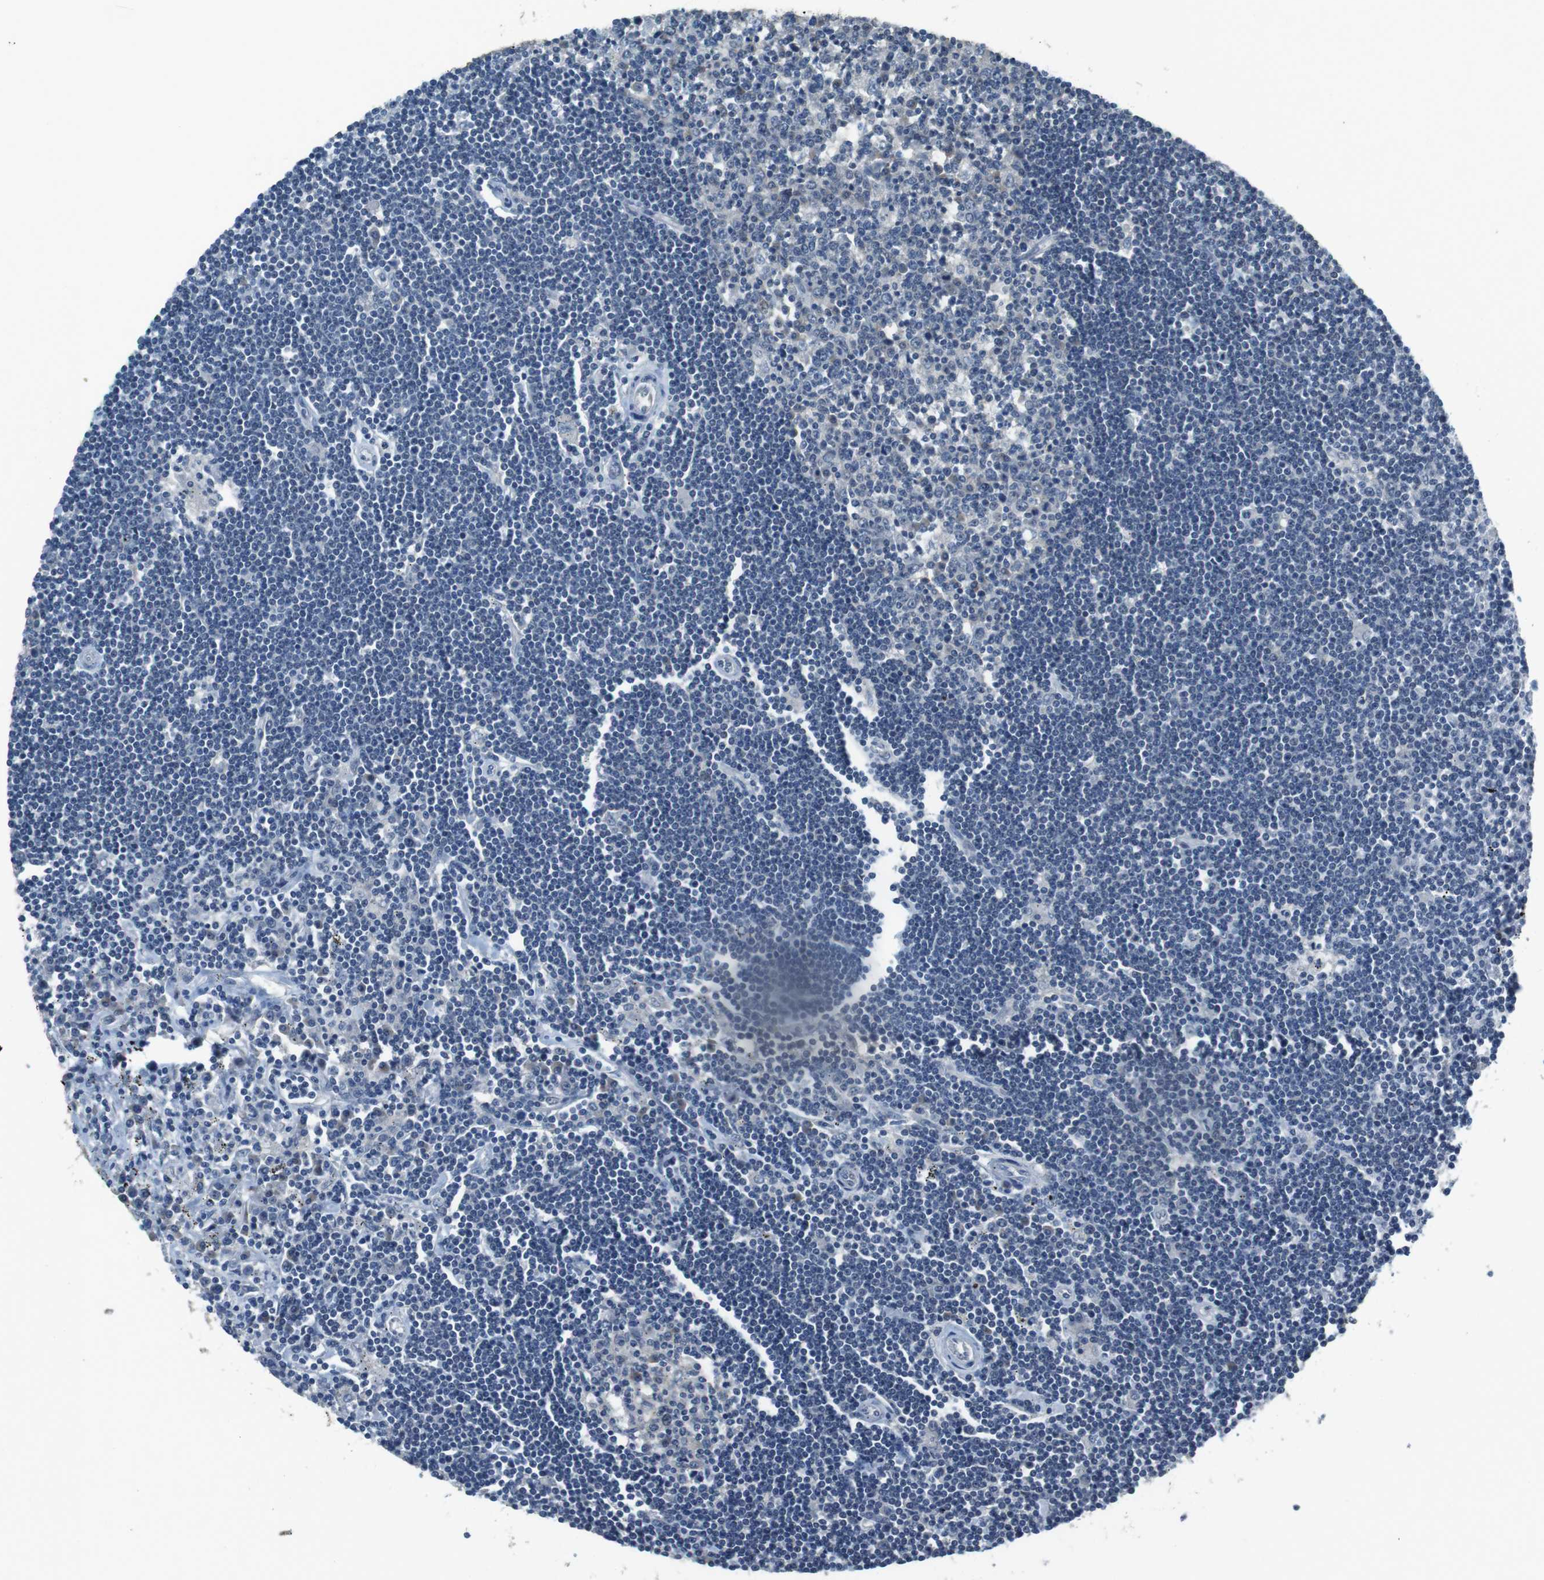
{"staining": {"intensity": "negative", "quantity": "none", "location": "none"}, "tissue": "lymphoma", "cell_type": "Tumor cells", "image_type": "cancer", "snomed": [{"axis": "morphology", "description": "Malignant lymphoma, non-Hodgkin's type, Low grade"}, {"axis": "topography", "description": "Spleen"}], "caption": "High power microscopy image of an immunohistochemistry (IHC) photomicrograph of lymphoma, revealing no significant positivity in tumor cells.", "gene": "CLDN7", "patient": {"sex": "male", "age": 76}}